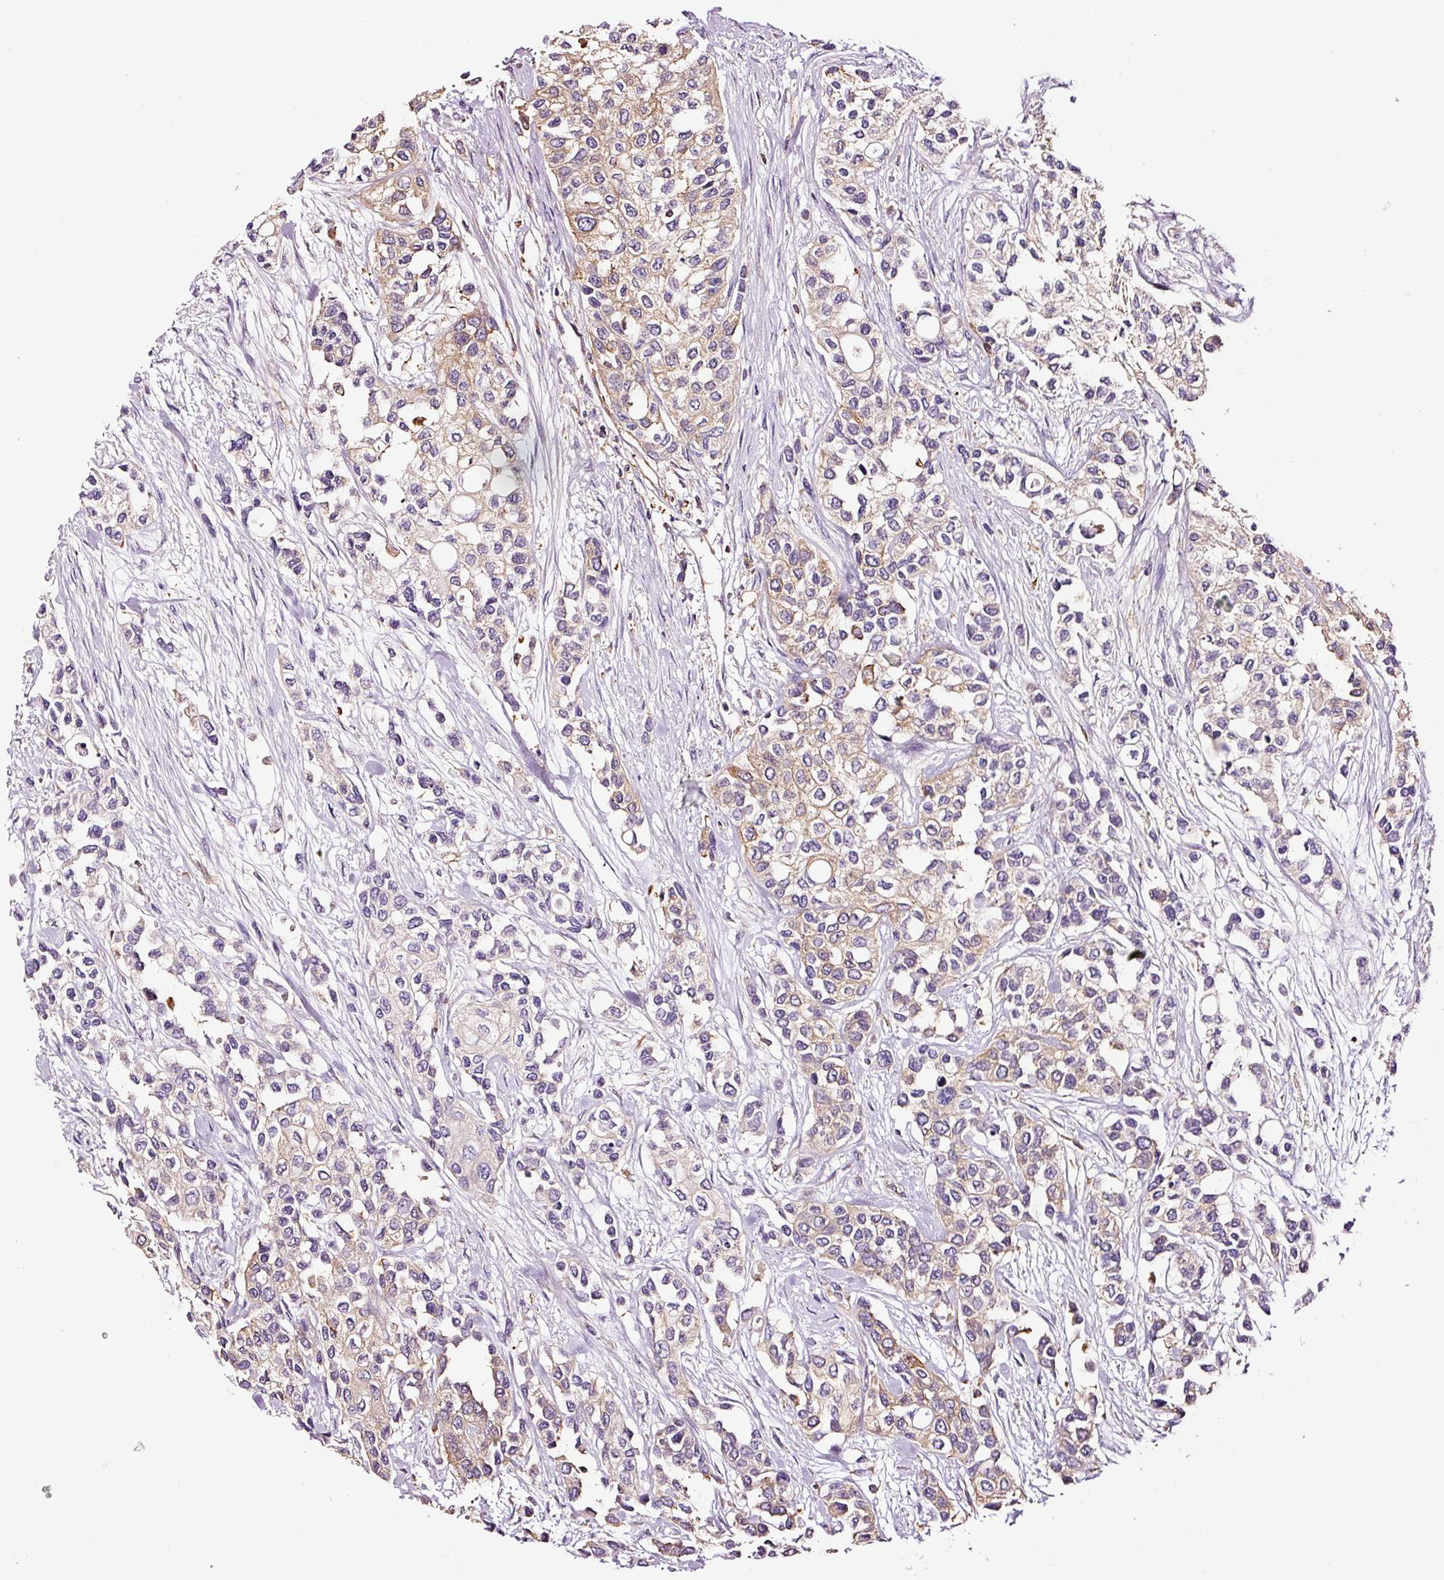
{"staining": {"intensity": "weak", "quantity": "25%-75%", "location": "cytoplasmic/membranous"}, "tissue": "urothelial cancer", "cell_type": "Tumor cells", "image_type": "cancer", "snomed": [{"axis": "morphology", "description": "Normal tissue, NOS"}, {"axis": "morphology", "description": "Urothelial carcinoma, High grade"}, {"axis": "topography", "description": "Vascular tissue"}, {"axis": "topography", "description": "Urinary bladder"}], "caption": "Protein analysis of high-grade urothelial carcinoma tissue exhibits weak cytoplasmic/membranous expression in about 25%-75% of tumor cells. The staining was performed using DAB, with brown indicating positive protein expression. Nuclei are stained blue with hematoxylin.", "gene": "METAP1", "patient": {"sex": "female", "age": 56}}